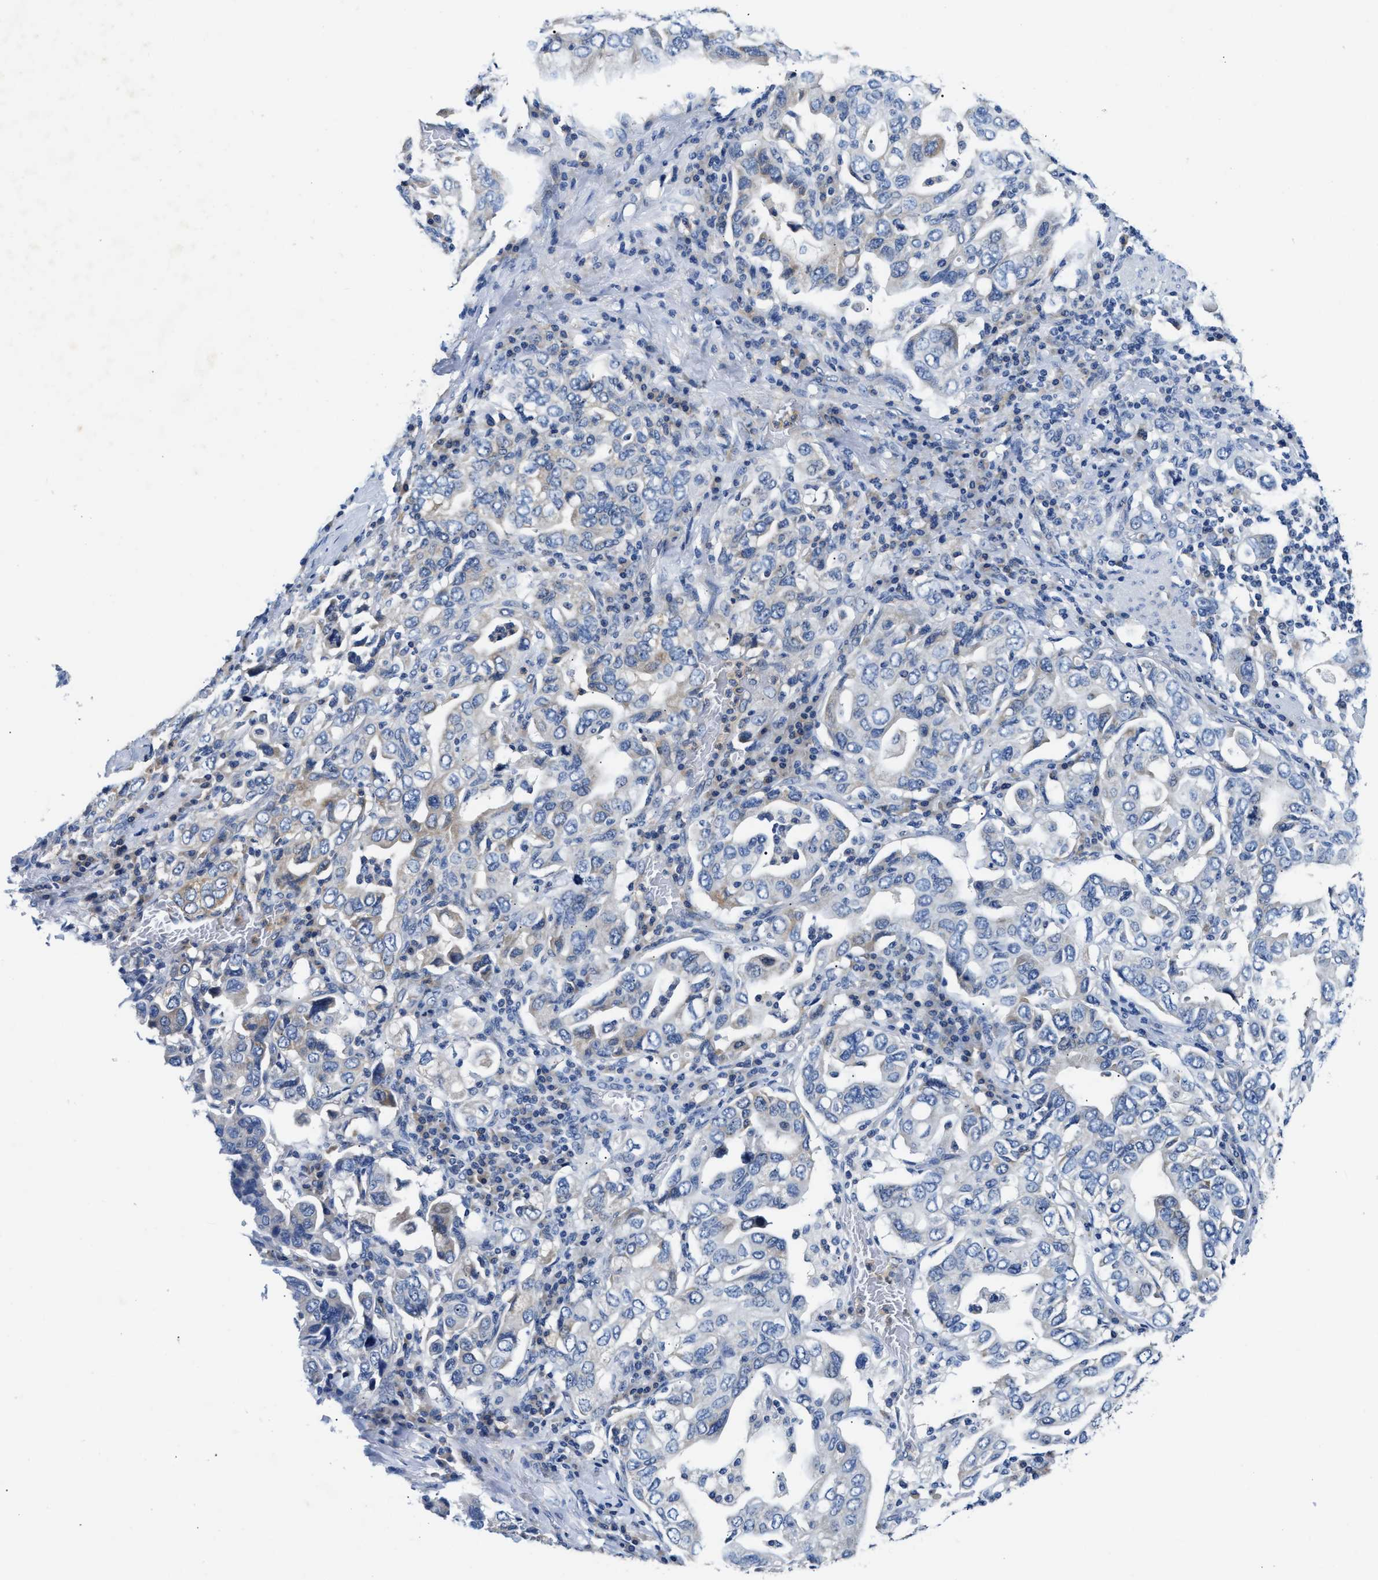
{"staining": {"intensity": "negative", "quantity": "none", "location": "none"}, "tissue": "stomach cancer", "cell_type": "Tumor cells", "image_type": "cancer", "snomed": [{"axis": "morphology", "description": "Adenocarcinoma, NOS"}, {"axis": "topography", "description": "Stomach, upper"}], "caption": "The image displays no significant expression in tumor cells of adenocarcinoma (stomach).", "gene": "FAM185A", "patient": {"sex": "male", "age": 62}}